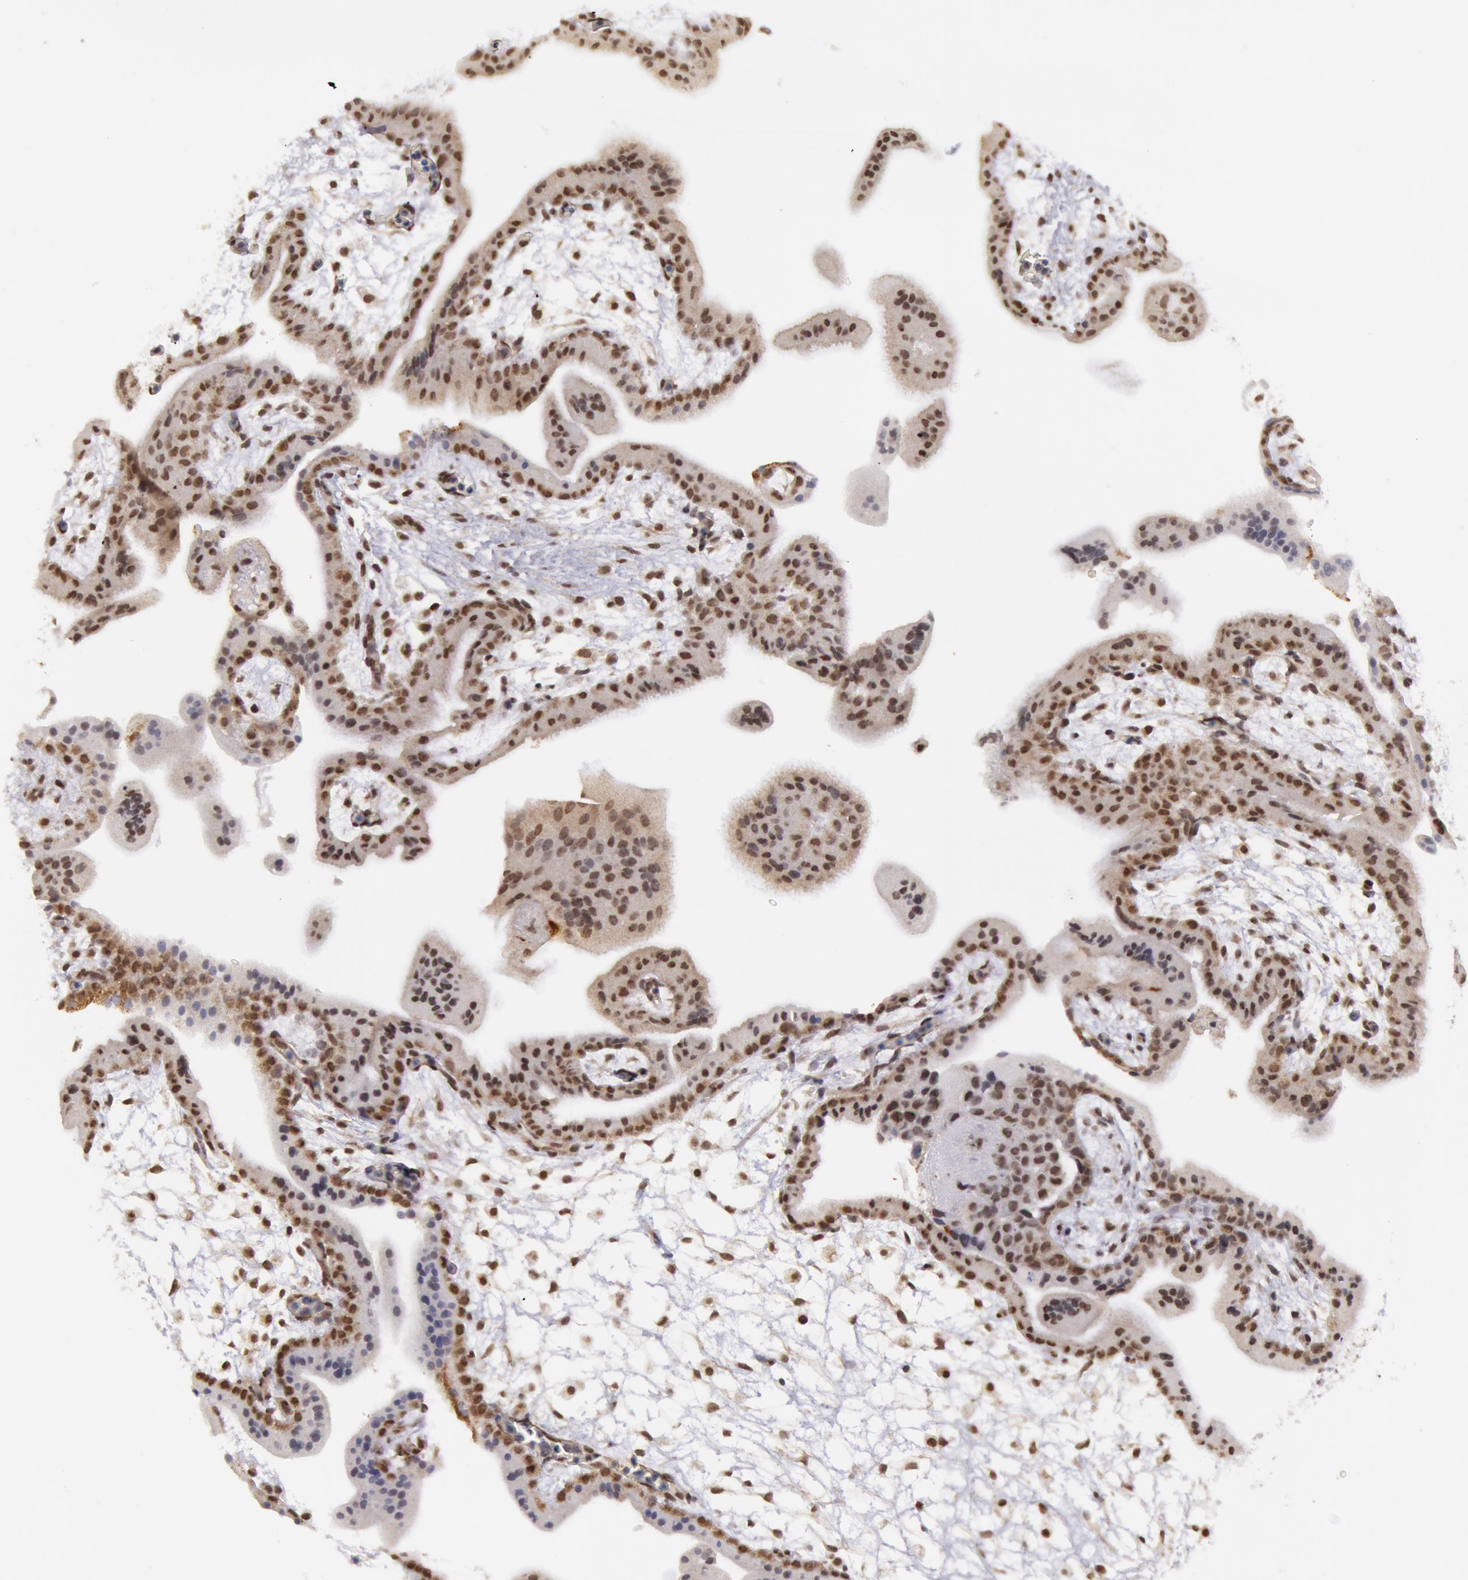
{"staining": {"intensity": "moderate", "quantity": ">75%", "location": "nuclear"}, "tissue": "placenta", "cell_type": "Decidual cells", "image_type": "normal", "snomed": [{"axis": "morphology", "description": "Normal tissue, NOS"}, {"axis": "topography", "description": "Placenta"}], "caption": "Human placenta stained with a brown dye reveals moderate nuclear positive staining in approximately >75% of decidual cells.", "gene": "VRTN", "patient": {"sex": "female", "age": 35}}